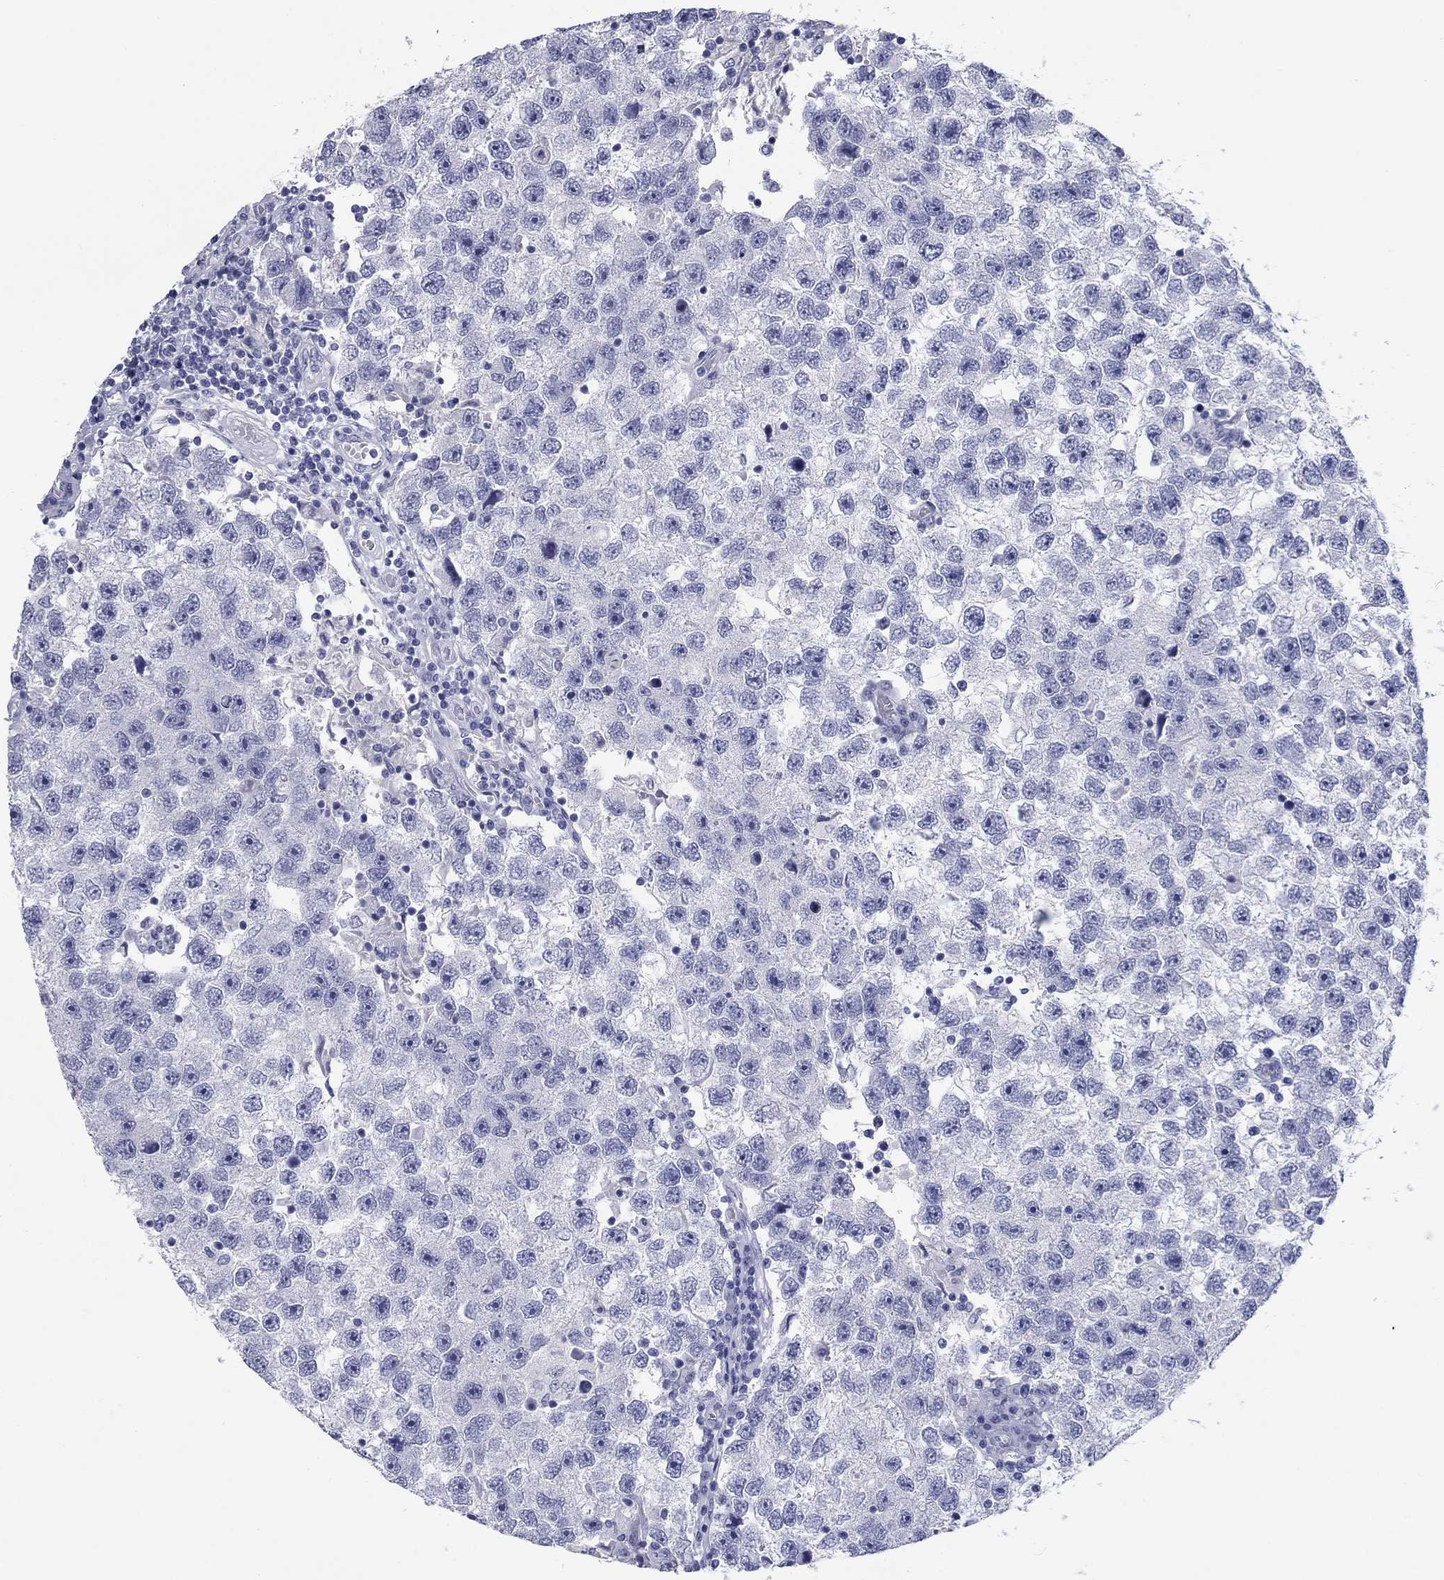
{"staining": {"intensity": "negative", "quantity": "none", "location": "none"}, "tissue": "testis cancer", "cell_type": "Tumor cells", "image_type": "cancer", "snomed": [{"axis": "morphology", "description": "Seminoma, NOS"}, {"axis": "topography", "description": "Testis"}], "caption": "Human testis cancer (seminoma) stained for a protein using IHC demonstrates no expression in tumor cells.", "gene": "NPPA", "patient": {"sex": "male", "age": 26}}